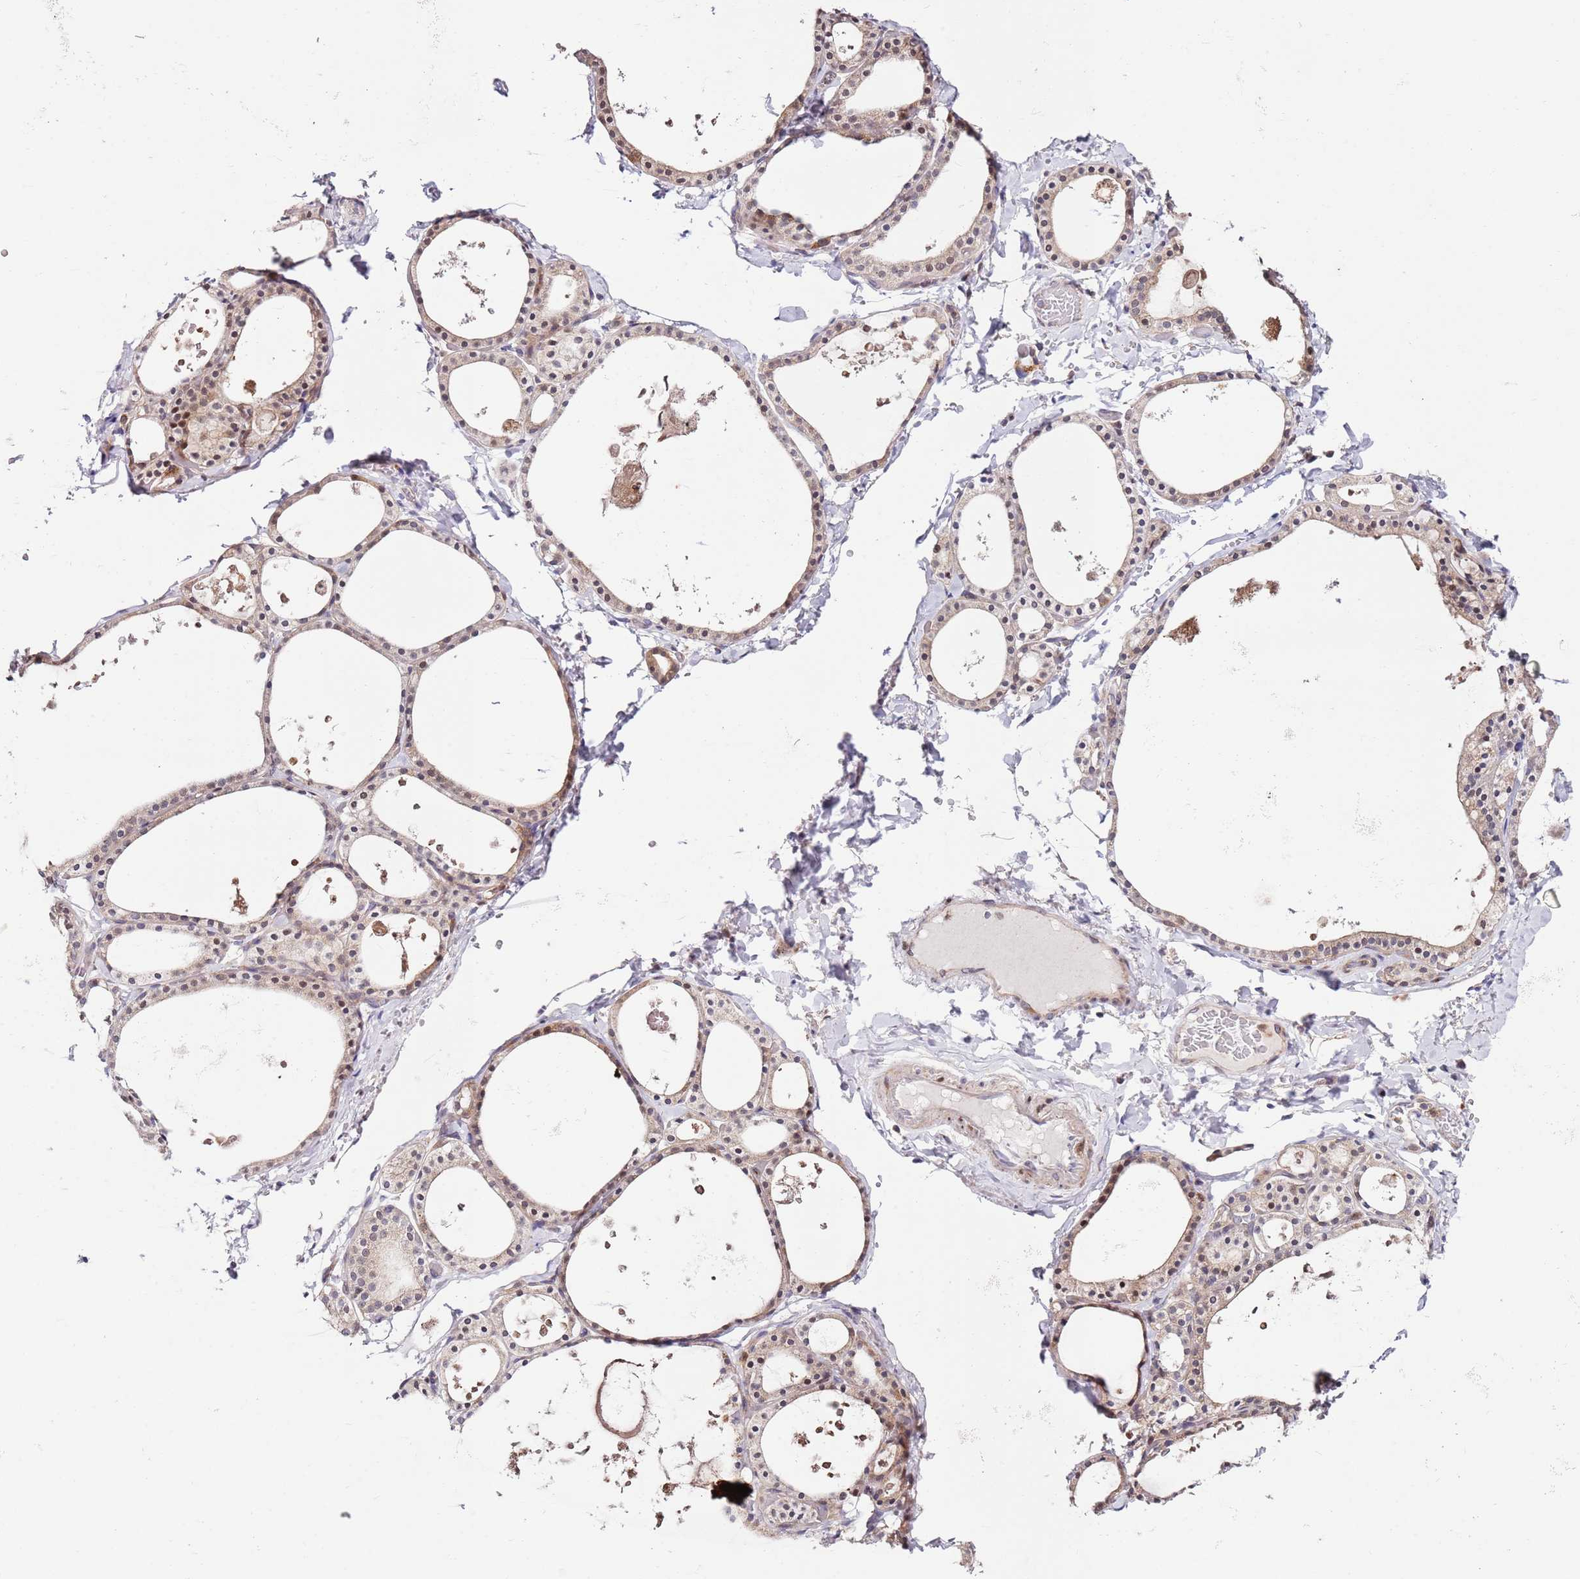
{"staining": {"intensity": "moderate", "quantity": ">75%", "location": "cytoplasmic/membranous"}, "tissue": "thyroid gland", "cell_type": "Glandular cells", "image_type": "normal", "snomed": [{"axis": "morphology", "description": "Normal tissue, NOS"}, {"axis": "topography", "description": "Thyroid gland"}], "caption": "A photomicrograph of thyroid gland stained for a protein displays moderate cytoplasmic/membranous brown staining in glandular cells.", "gene": "CNOT9", "patient": {"sex": "male", "age": 56}}